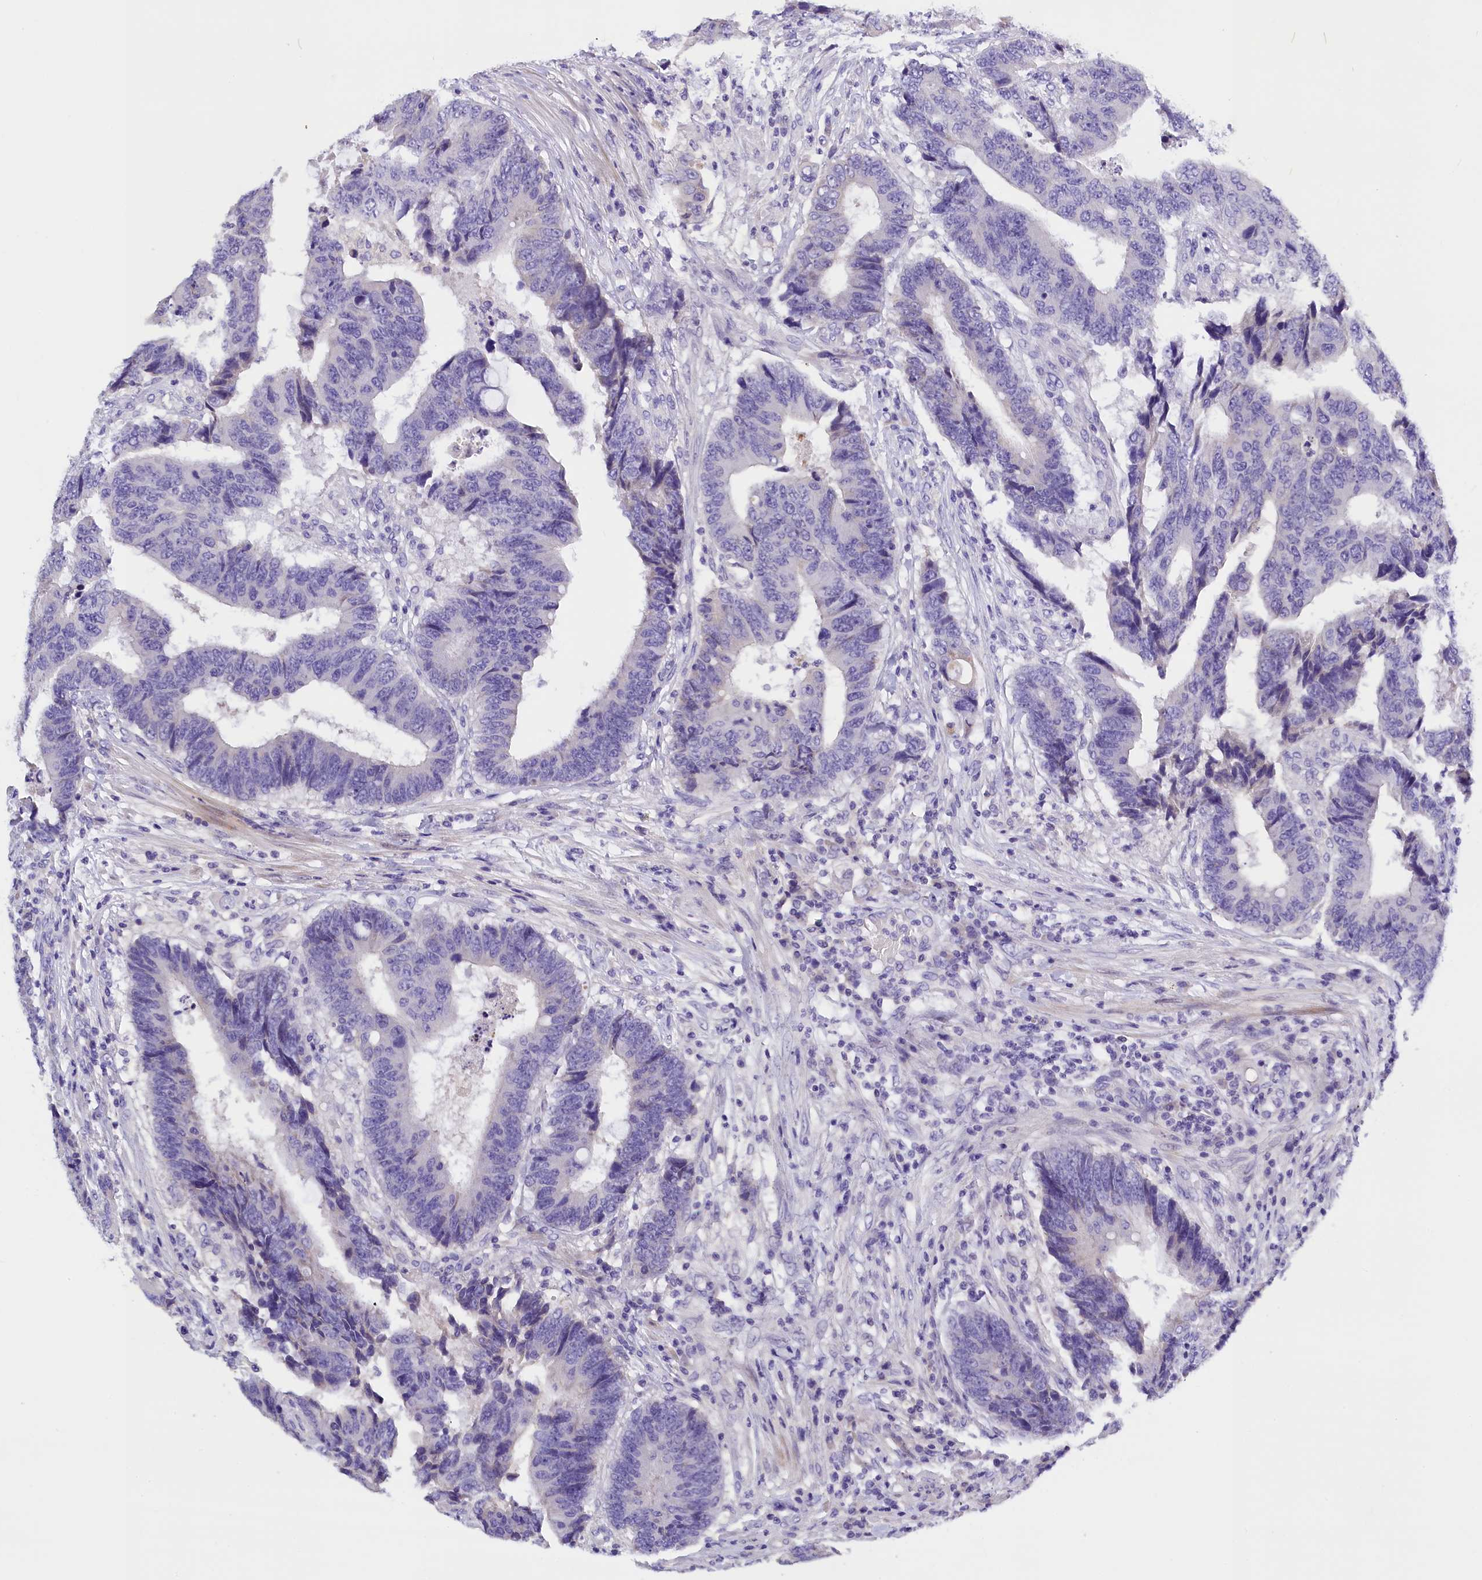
{"staining": {"intensity": "negative", "quantity": "none", "location": "none"}, "tissue": "colorectal cancer", "cell_type": "Tumor cells", "image_type": "cancer", "snomed": [{"axis": "morphology", "description": "Adenocarcinoma, NOS"}, {"axis": "topography", "description": "Rectum"}], "caption": "Tumor cells show no significant positivity in colorectal cancer (adenocarcinoma).", "gene": "RTTN", "patient": {"sex": "male", "age": 84}}